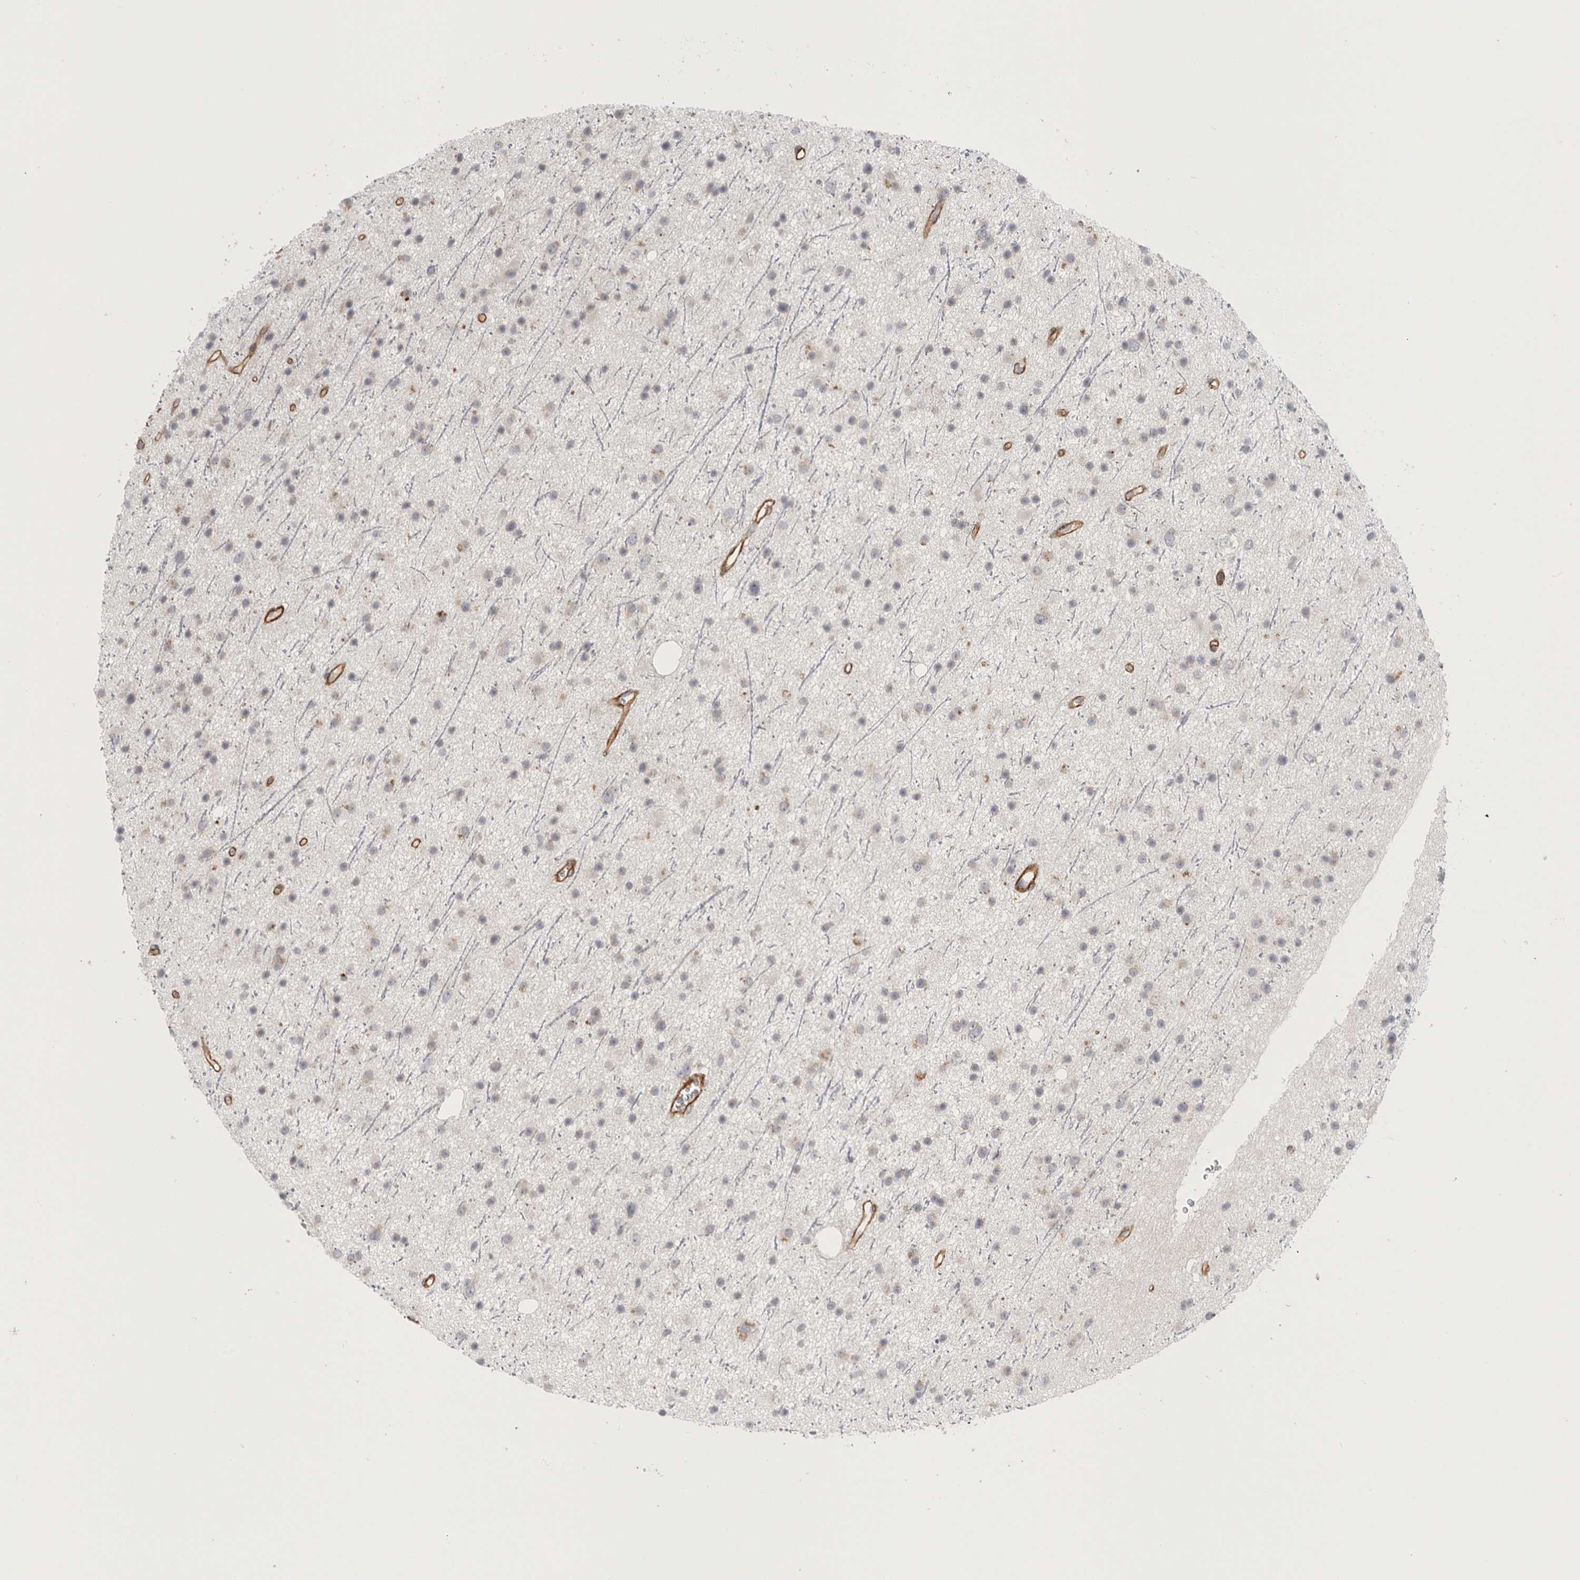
{"staining": {"intensity": "negative", "quantity": "none", "location": "none"}, "tissue": "glioma", "cell_type": "Tumor cells", "image_type": "cancer", "snomed": [{"axis": "morphology", "description": "Glioma, malignant, Low grade"}, {"axis": "topography", "description": "Cerebral cortex"}], "caption": "An image of human malignant low-grade glioma is negative for staining in tumor cells. (Stains: DAB IHC with hematoxylin counter stain, Microscopy: brightfield microscopy at high magnification).", "gene": "LONRF1", "patient": {"sex": "female", "age": 39}}